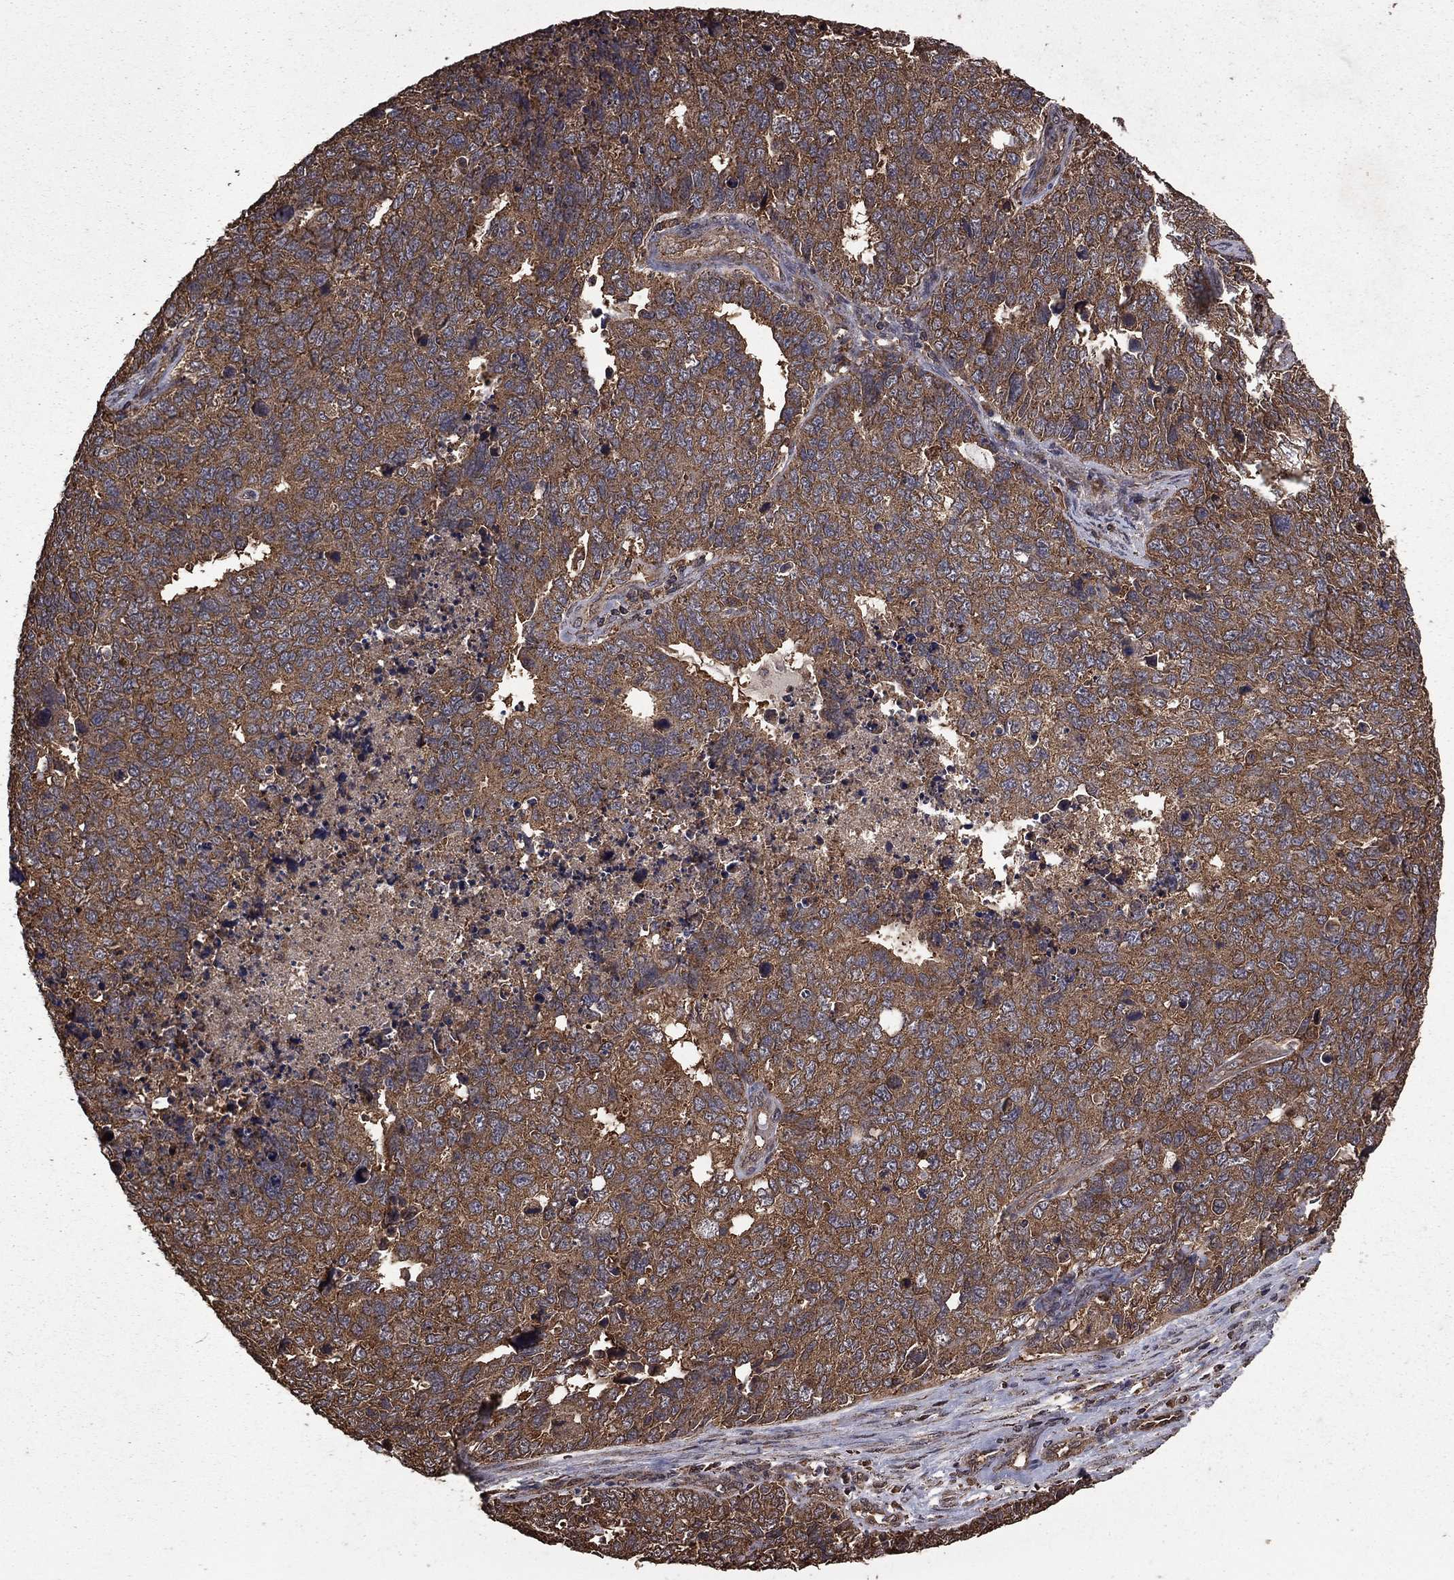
{"staining": {"intensity": "moderate", "quantity": ">75%", "location": "cytoplasmic/membranous"}, "tissue": "cervical cancer", "cell_type": "Tumor cells", "image_type": "cancer", "snomed": [{"axis": "morphology", "description": "Squamous cell carcinoma, NOS"}, {"axis": "topography", "description": "Cervix"}], "caption": "Brown immunohistochemical staining in human squamous cell carcinoma (cervical) exhibits moderate cytoplasmic/membranous expression in about >75% of tumor cells.", "gene": "BIRC6", "patient": {"sex": "female", "age": 63}}